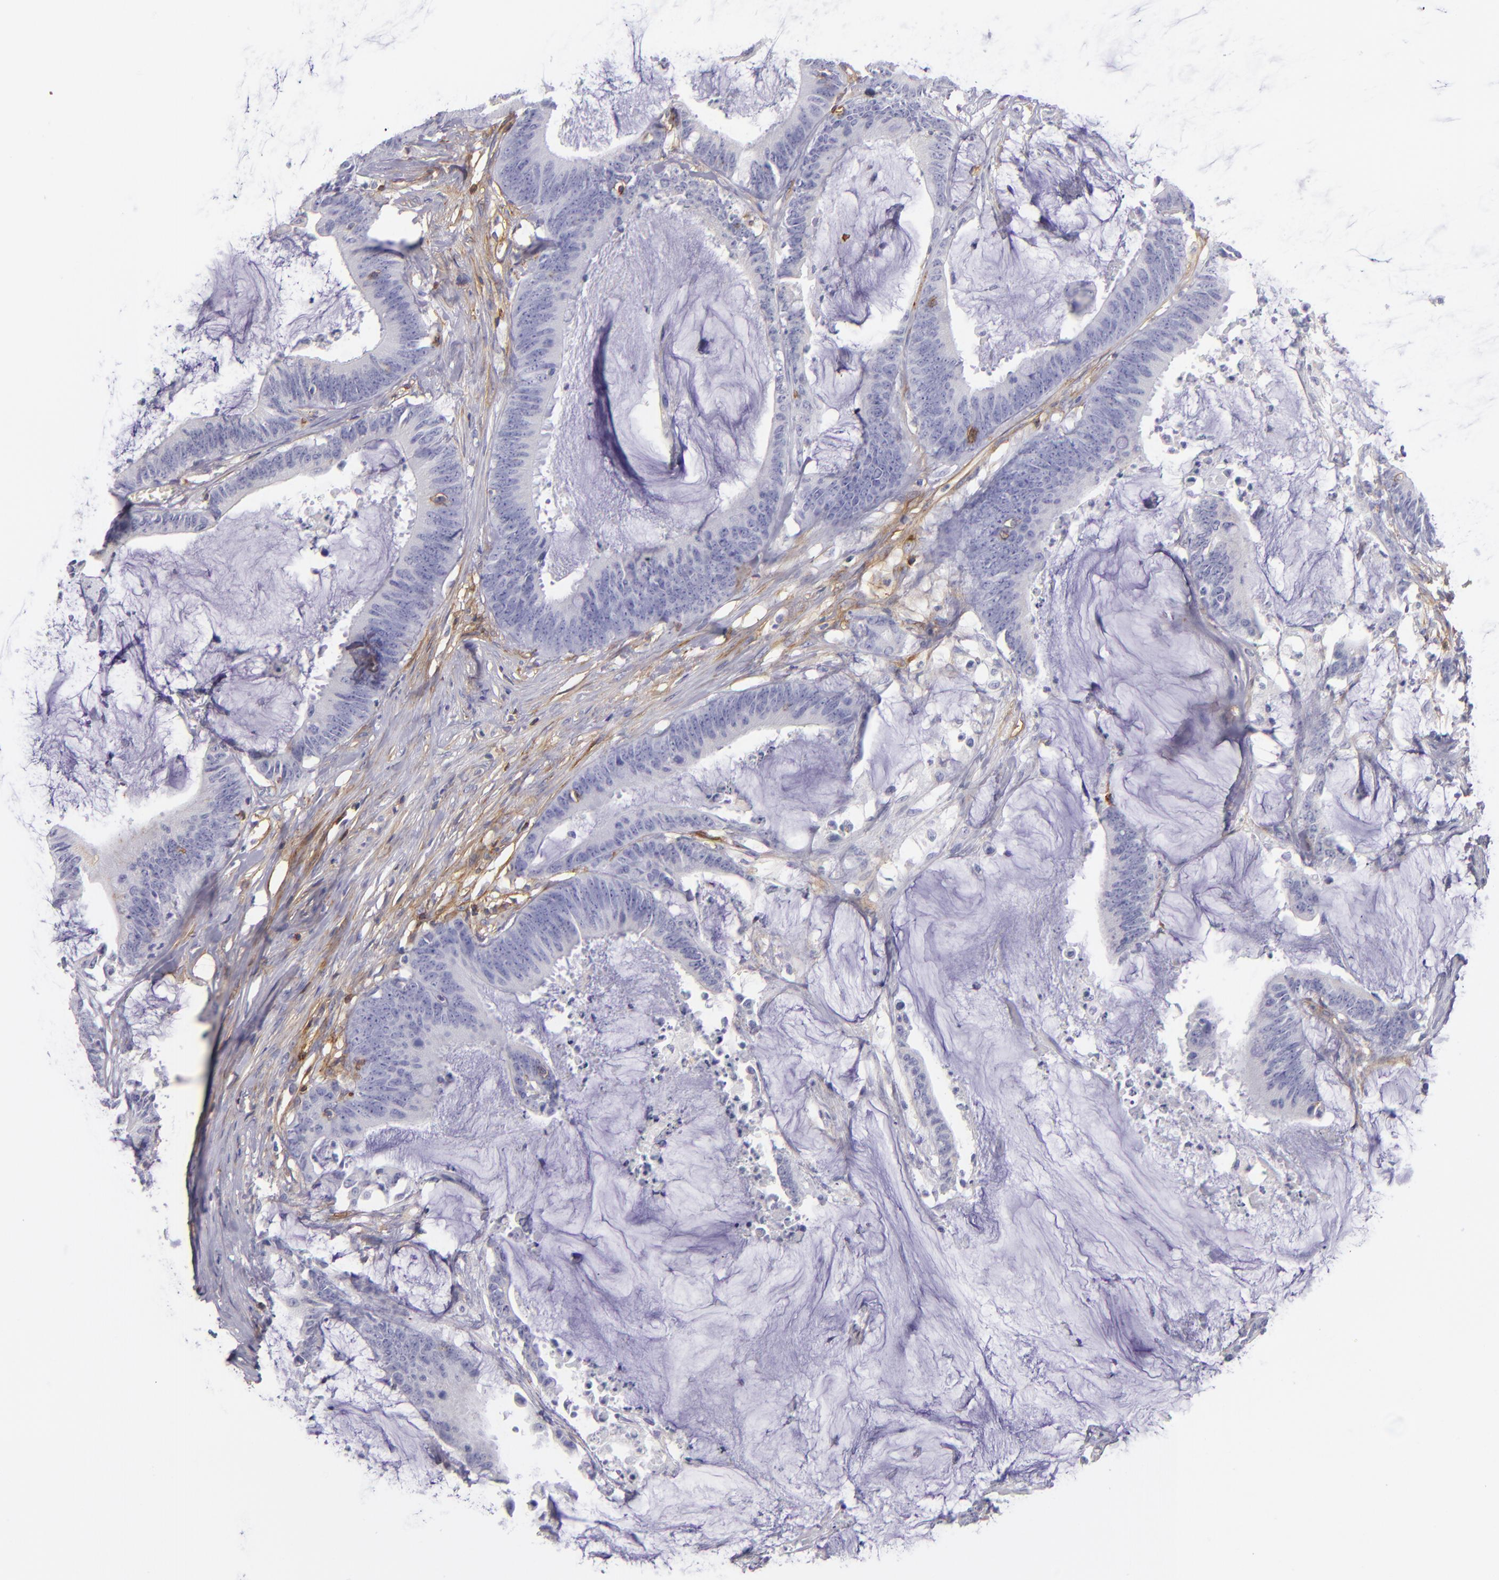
{"staining": {"intensity": "negative", "quantity": "none", "location": "none"}, "tissue": "colorectal cancer", "cell_type": "Tumor cells", "image_type": "cancer", "snomed": [{"axis": "morphology", "description": "Adenocarcinoma, NOS"}, {"axis": "topography", "description": "Rectum"}], "caption": "This image is of colorectal adenocarcinoma stained with immunohistochemistry (IHC) to label a protein in brown with the nuclei are counter-stained blue. There is no staining in tumor cells.", "gene": "ENTPD1", "patient": {"sex": "female", "age": 66}}